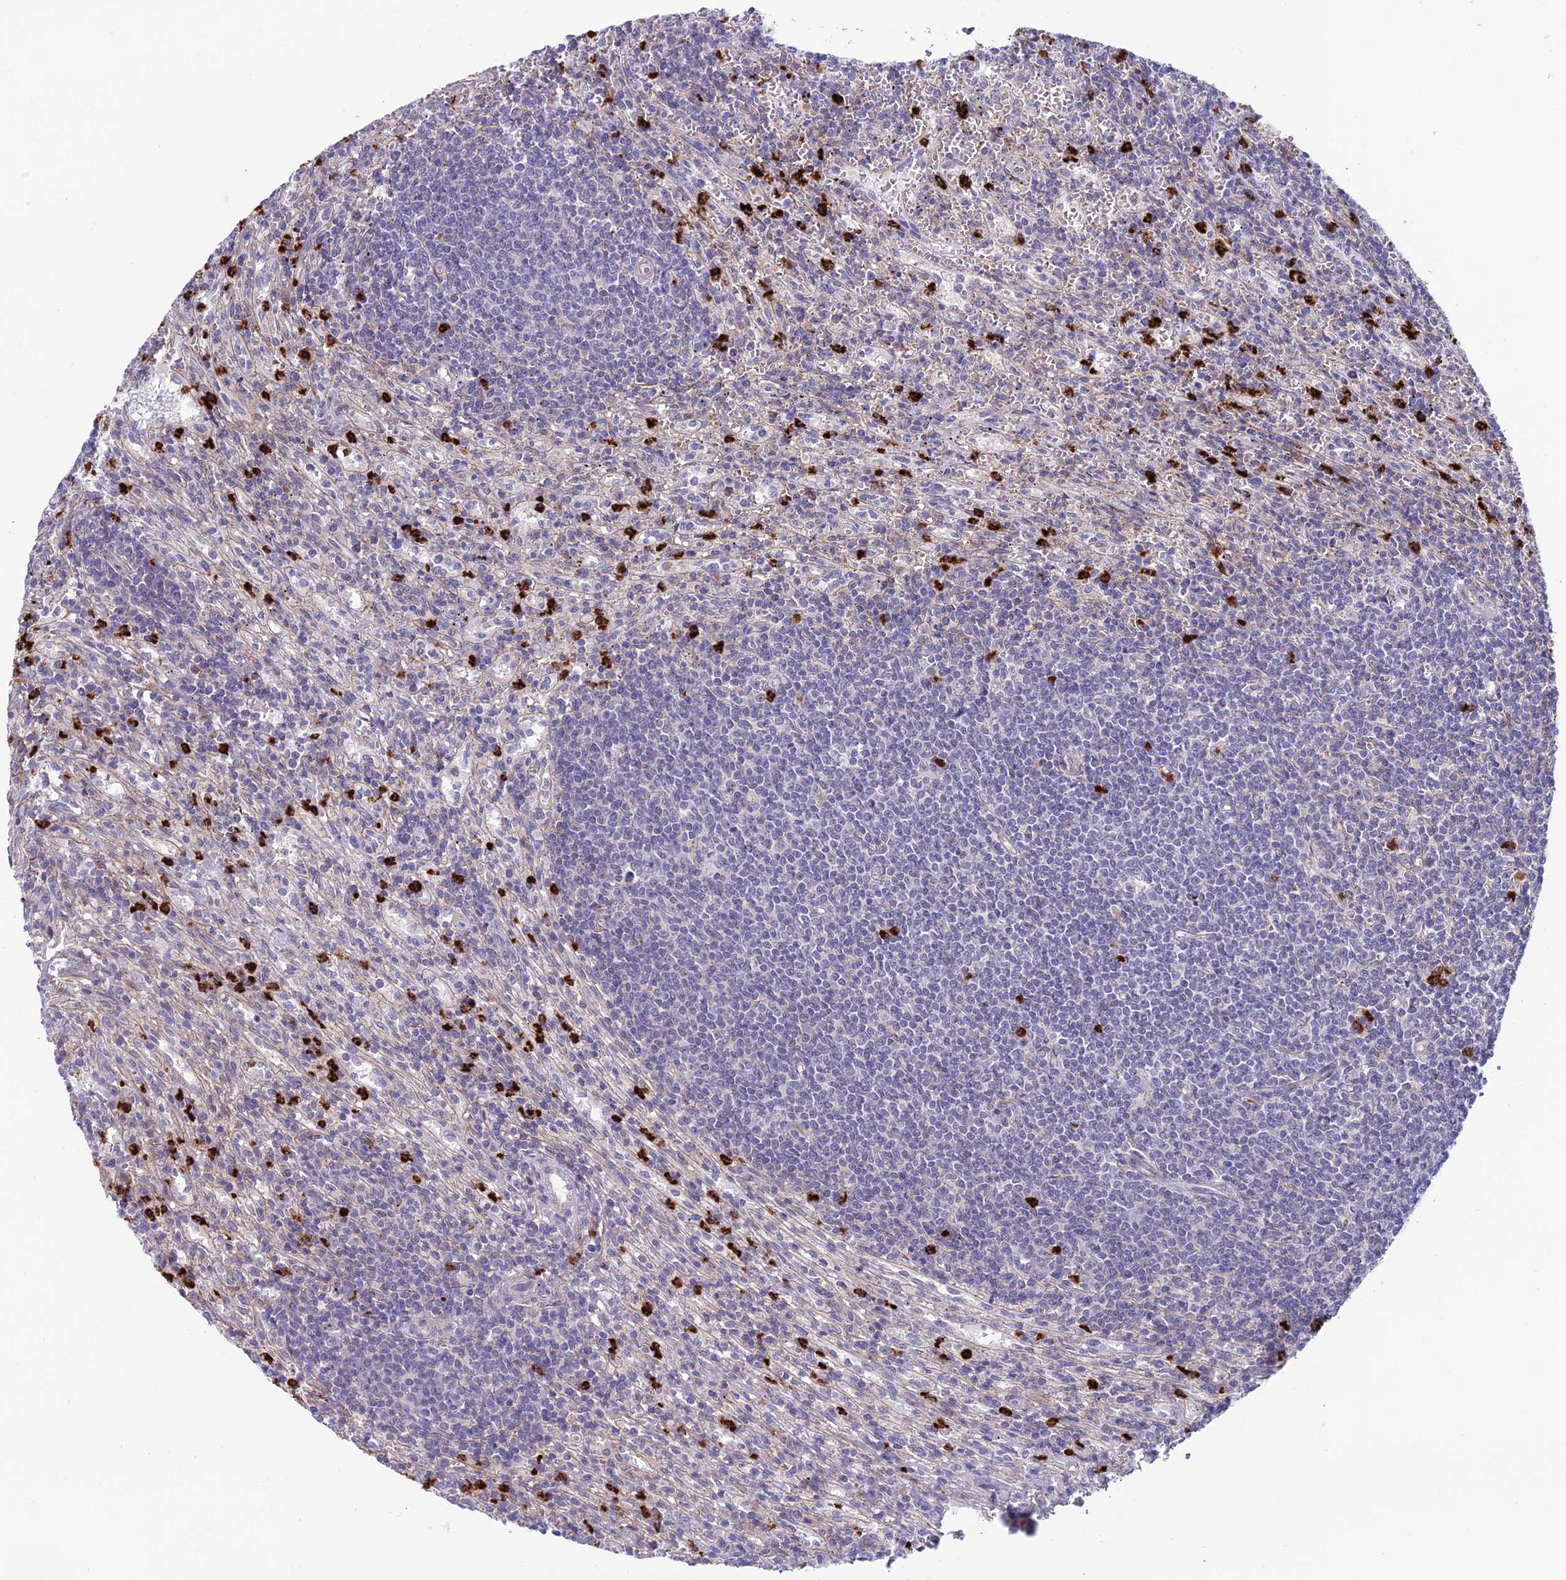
{"staining": {"intensity": "negative", "quantity": "none", "location": "none"}, "tissue": "lymphoma", "cell_type": "Tumor cells", "image_type": "cancer", "snomed": [{"axis": "morphology", "description": "Malignant lymphoma, non-Hodgkin's type, Low grade"}, {"axis": "topography", "description": "Spleen"}], "caption": "Lymphoma stained for a protein using immunohistochemistry (IHC) demonstrates no expression tumor cells.", "gene": "COL6A6", "patient": {"sex": "male", "age": 76}}